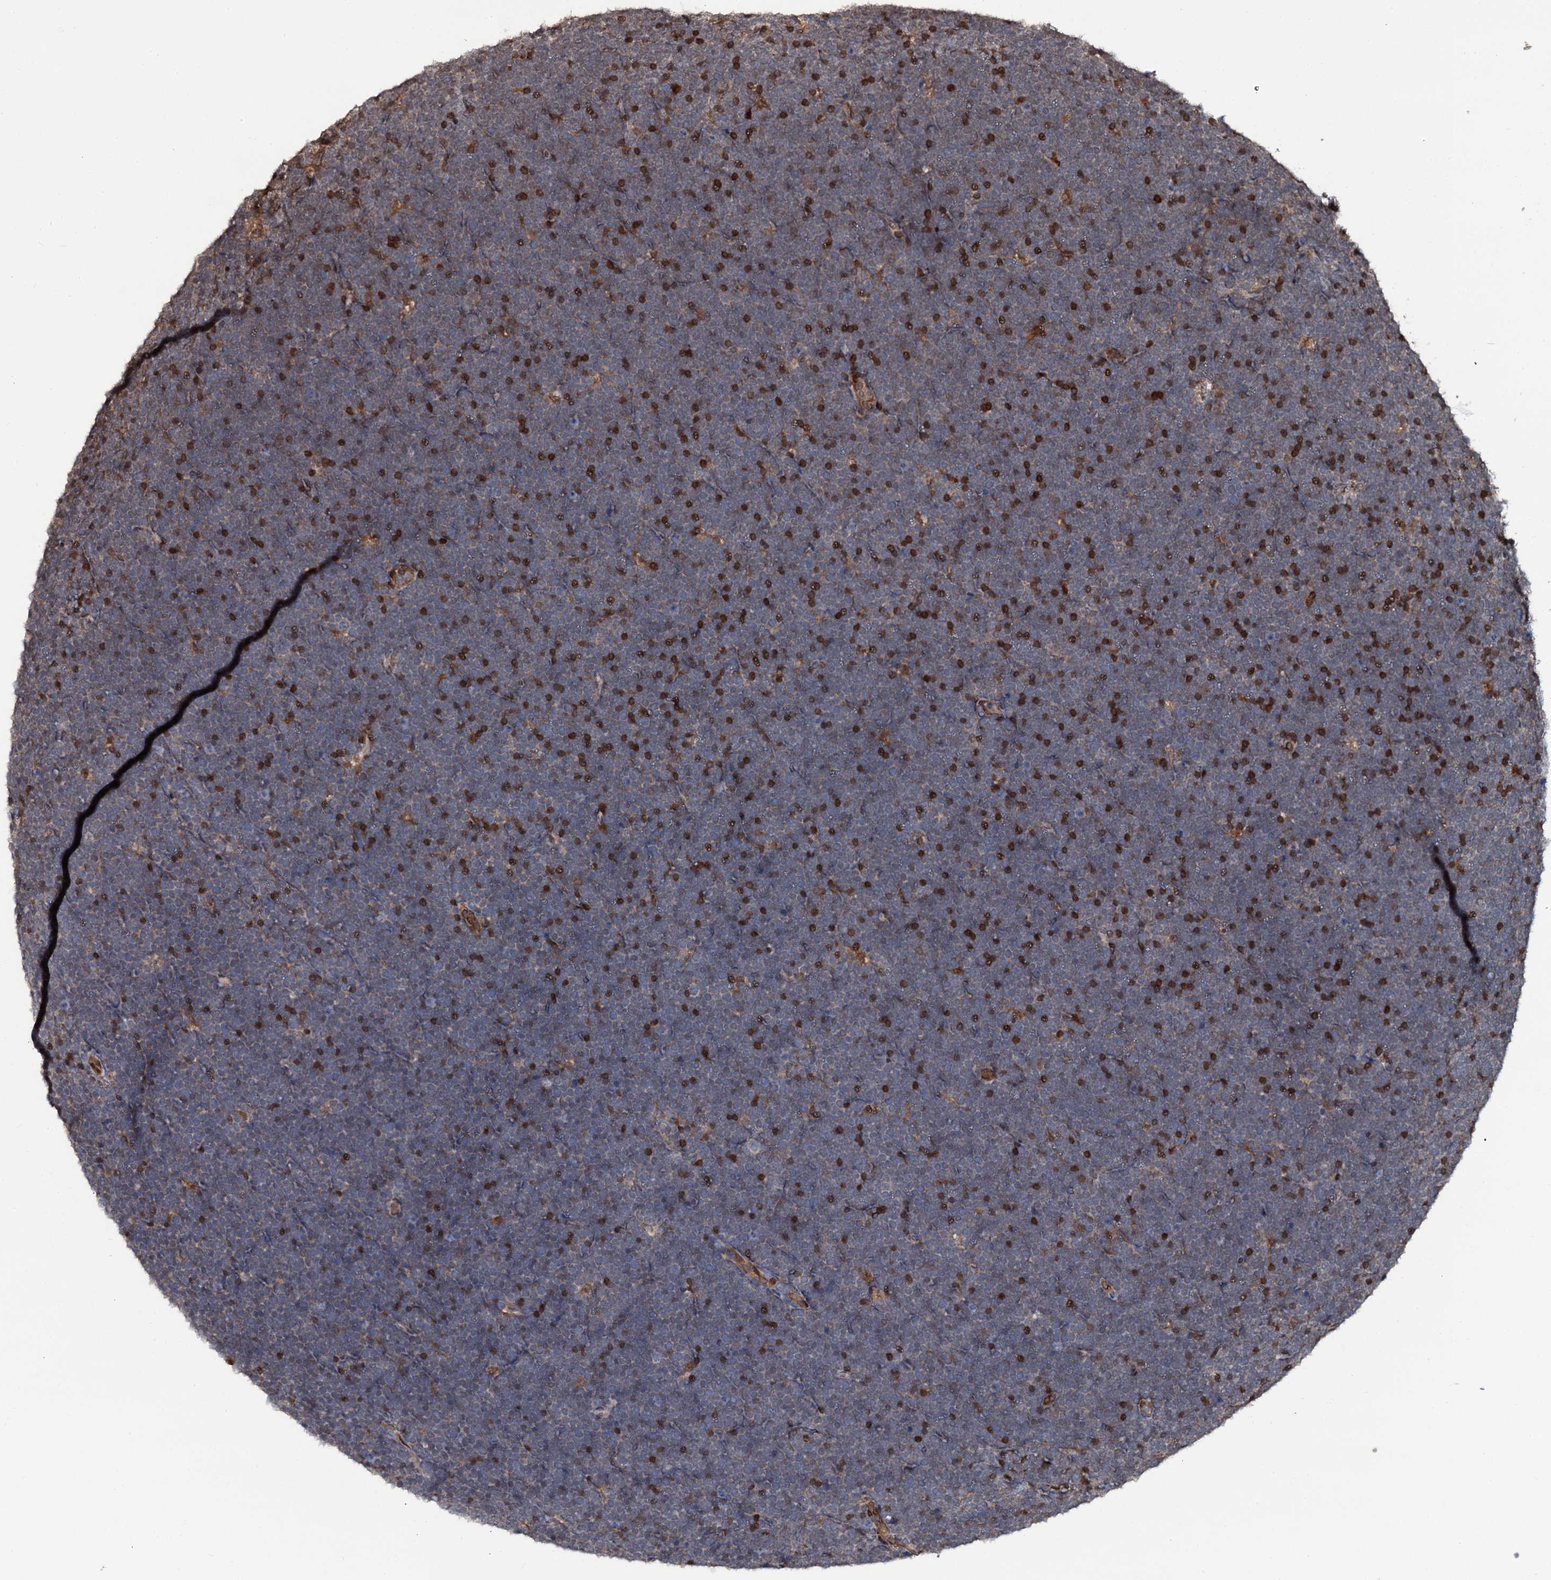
{"staining": {"intensity": "weak", "quantity": "<25%", "location": "cytoplasmic/membranous"}, "tissue": "lymphoma", "cell_type": "Tumor cells", "image_type": "cancer", "snomed": [{"axis": "morphology", "description": "Malignant lymphoma, non-Hodgkin's type, High grade"}, {"axis": "topography", "description": "Lymph node"}], "caption": "DAB immunohistochemical staining of human malignant lymphoma, non-Hodgkin's type (high-grade) reveals no significant staining in tumor cells. (Immunohistochemistry (ihc), brightfield microscopy, high magnification).", "gene": "HDDC3", "patient": {"sex": "male", "age": 13}}